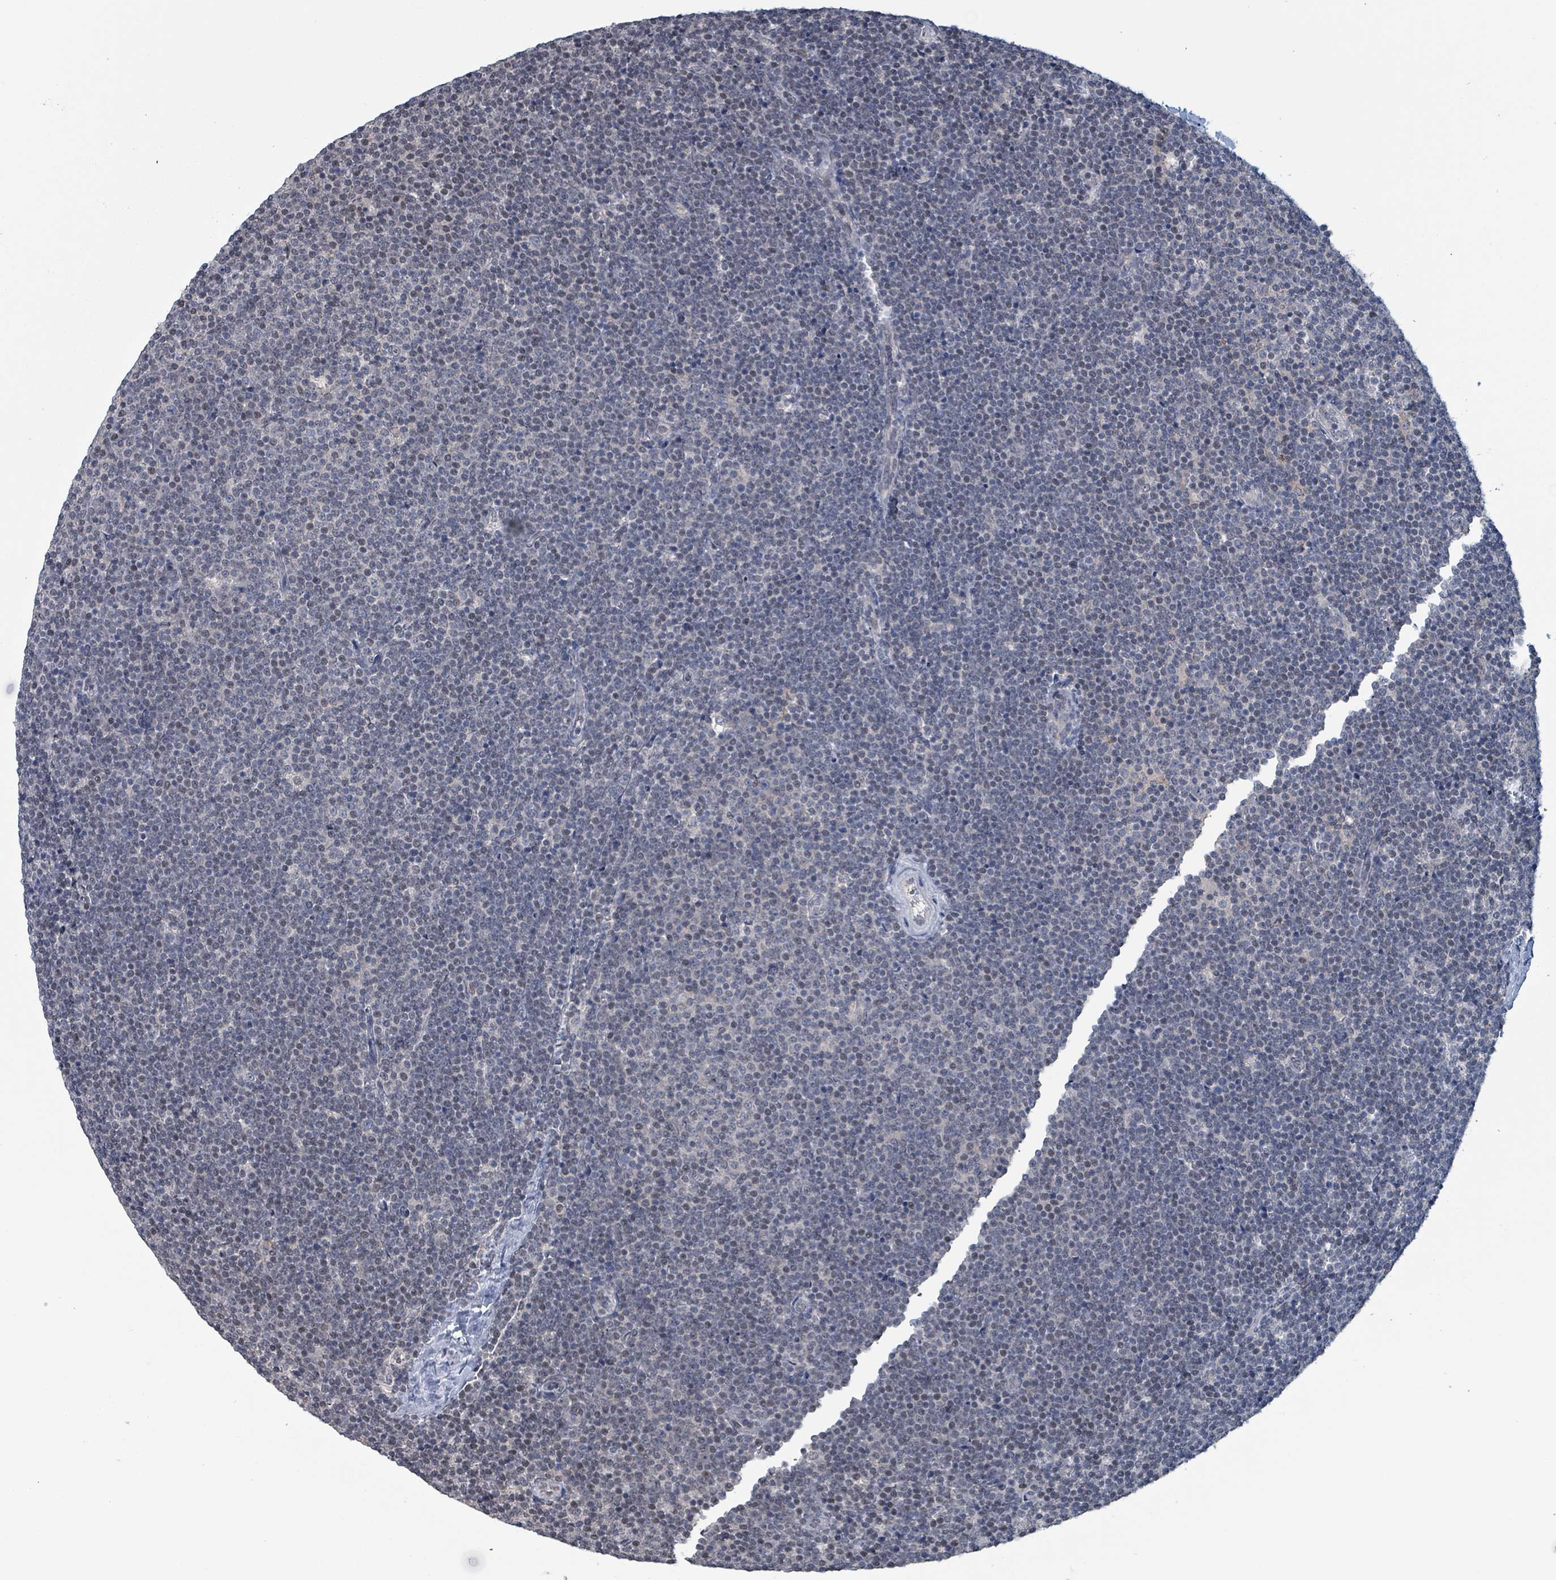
{"staining": {"intensity": "negative", "quantity": "none", "location": "none"}, "tissue": "lymphoma", "cell_type": "Tumor cells", "image_type": "cancer", "snomed": [{"axis": "morphology", "description": "Malignant lymphoma, non-Hodgkin's type, Low grade"}, {"axis": "topography", "description": "Lymph node"}], "caption": "A photomicrograph of human low-grade malignant lymphoma, non-Hodgkin's type is negative for staining in tumor cells.", "gene": "BIVM", "patient": {"sex": "male", "age": 48}}